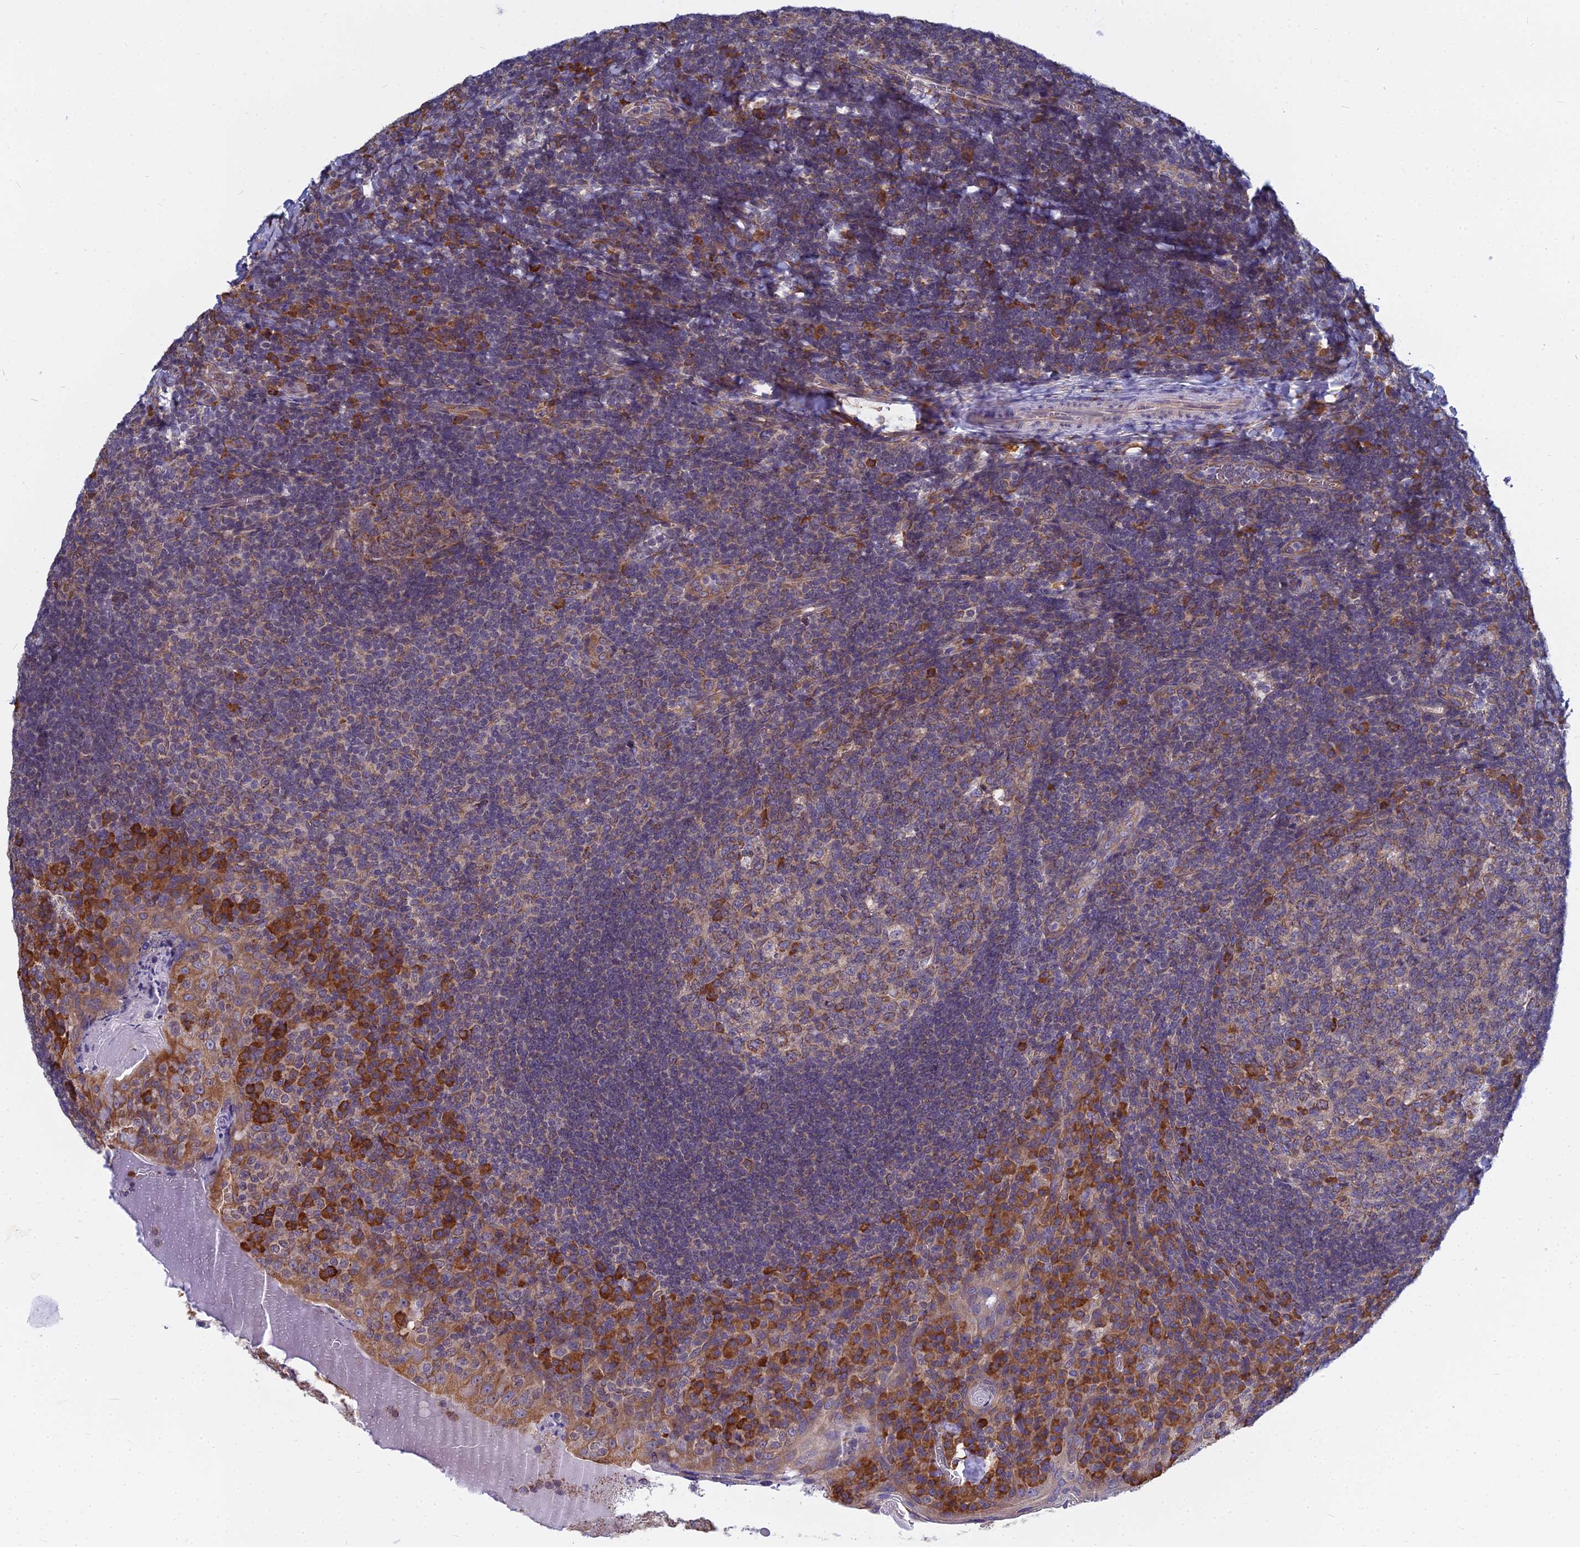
{"staining": {"intensity": "strong", "quantity": "<25%", "location": "cytoplasmic/membranous"}, "tissue": "tonsil", "cell_type": "Germinal center cells", "image_type": "normal", "snomed": [{"axis": "morphology", "description": "Normal tissue, NOS"}, {"axis": "topography", "description": "Tonsil"}], "caption": "Strong cytoplasmic/membranous protein staining is present in approximately <25% of germinal center cells in tonsil.", "gene": "KIAA1143", "patient": {"sex": "male", "age": 17}}